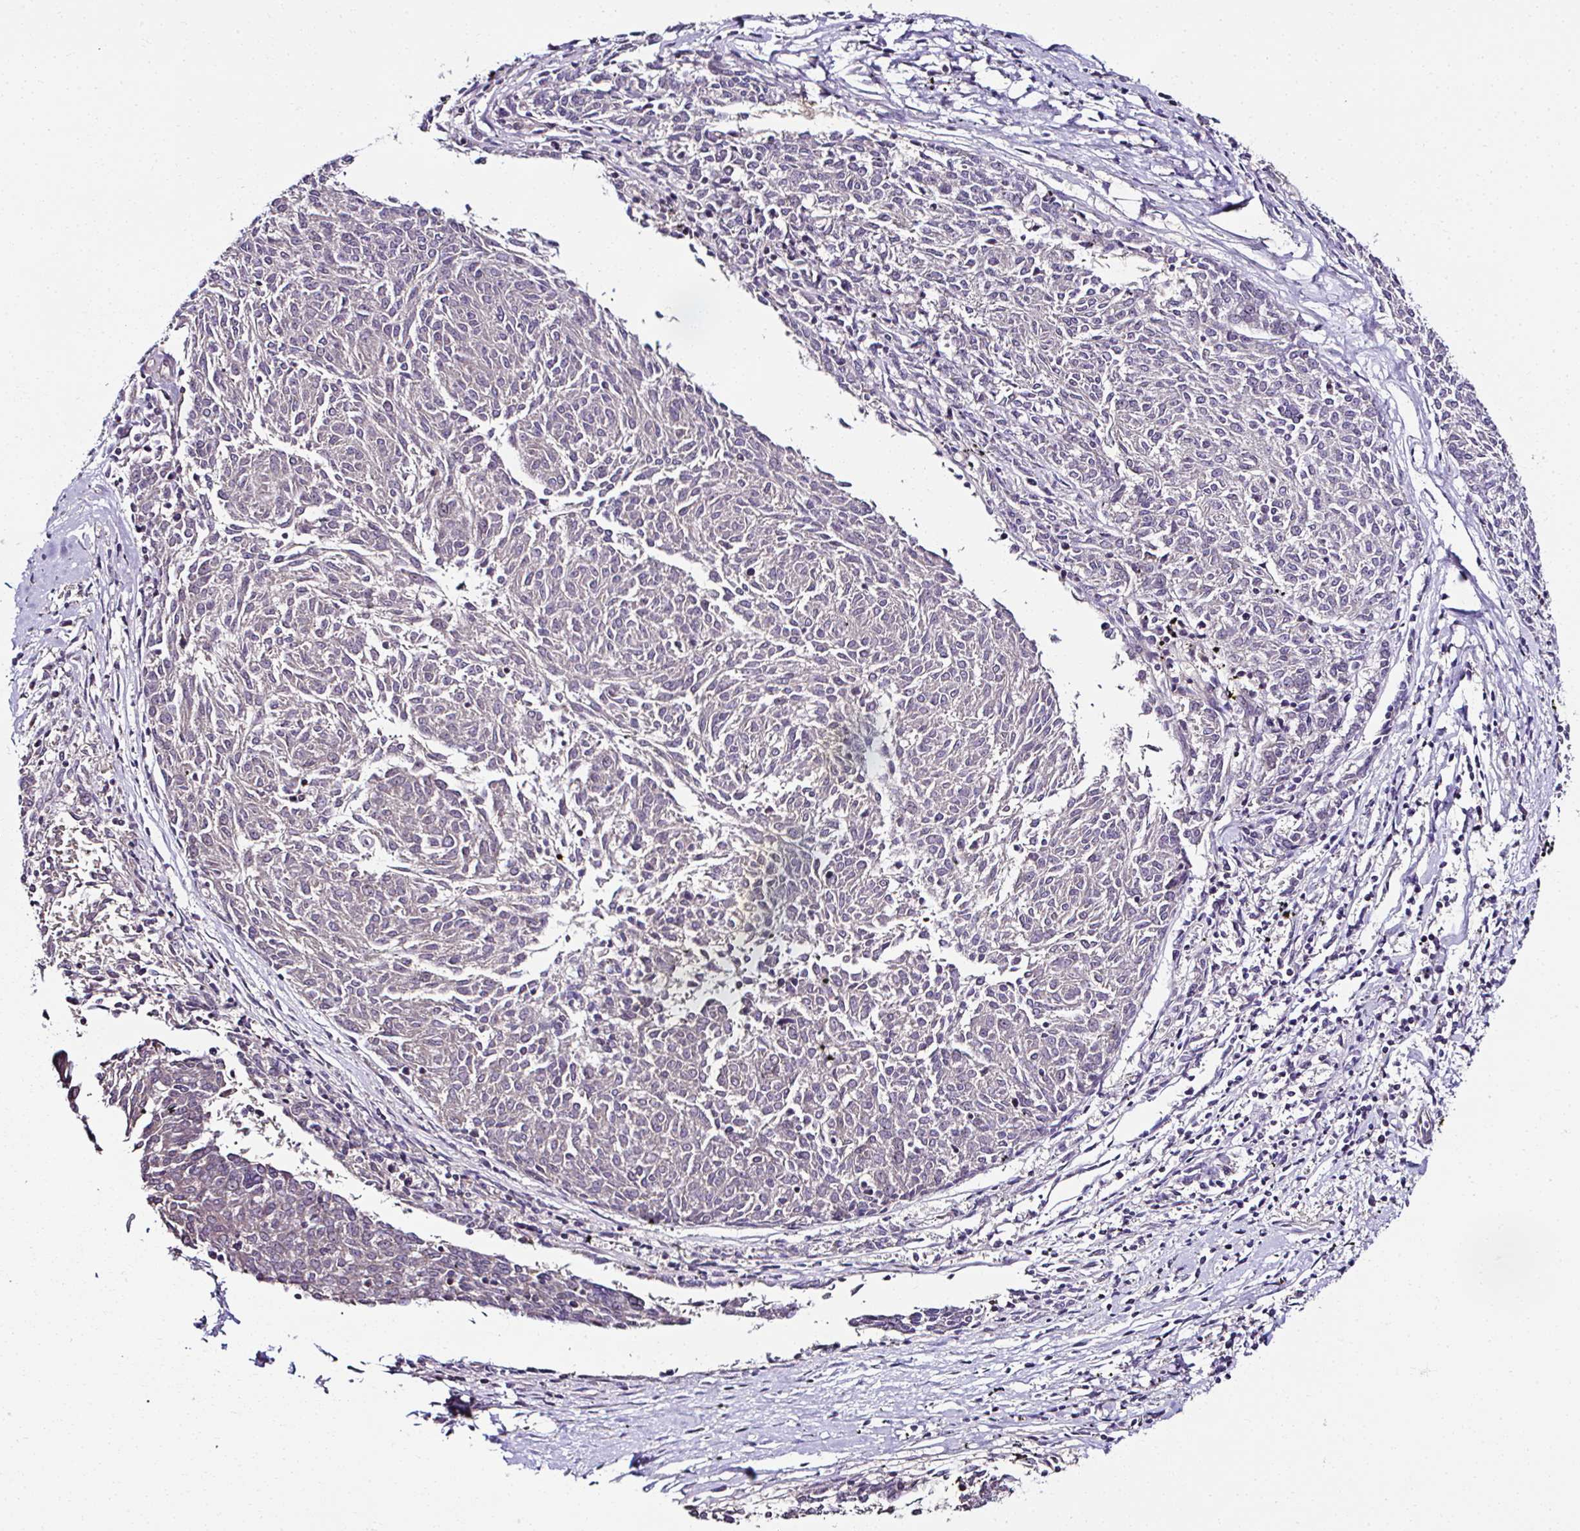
{"staining": {"intensity": "negative", "quantity": "none", "location": "none"}, "tissue": "melanoma", "cell_type": "Tumor cells", "image_type": "cancer", "snomed": [{"axis": "morphology", "description": "Malignant melanoma, NOS"}, {"axis": "topography", "description": "Skin"}], "caption": "Immunohistochemistry micrograph of human malignant melanoma stained for a protein (brown), which demonstrates no staining in tumor cells.", "gene": "CCDC85C", "patient": {"sex": "female", "age": 72}}